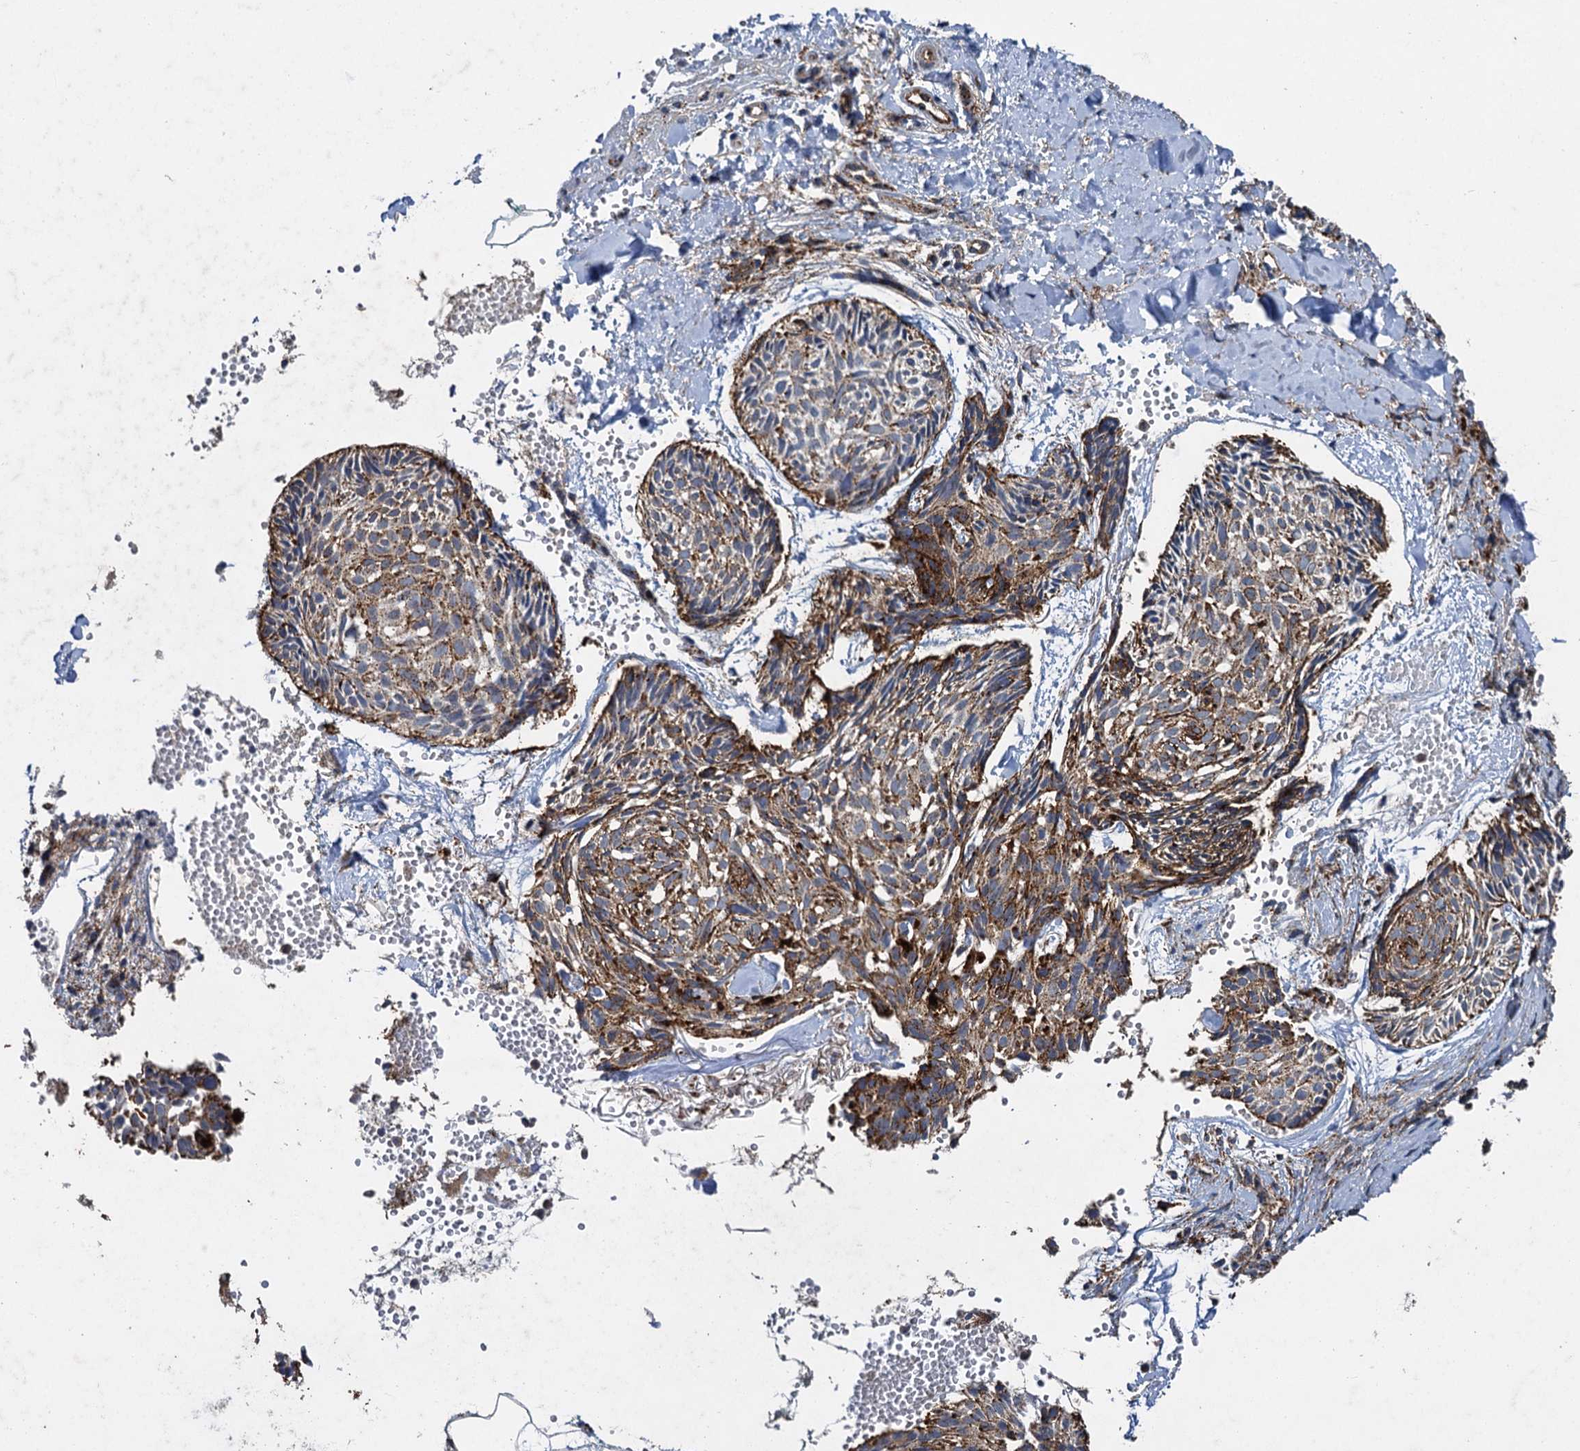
{"staining": {"intensity": "strong", "quantity": ">75%", "location": "cytoplasmic/membranous"}, "tissue": "skin cancer", "cell_type": "Tumor cells", "image_type": "cancer", "snomed": [{"axis": "morphology", "description": "Normal tissue, NOS"}, {"axis": "morphology", "description": "Basal cell carcinoma"}, {"axis": "topography", "description": "Skin"}], "caption": "High-power microscopy captured an immunohistochemistry (IHC) photomicrograph of skin cancer, revealing strong cytoplasmic/membranous staining in about >75% of tumor cells.", "gene": "GBA1", "patient": {"sex": "male", "age": 66}}